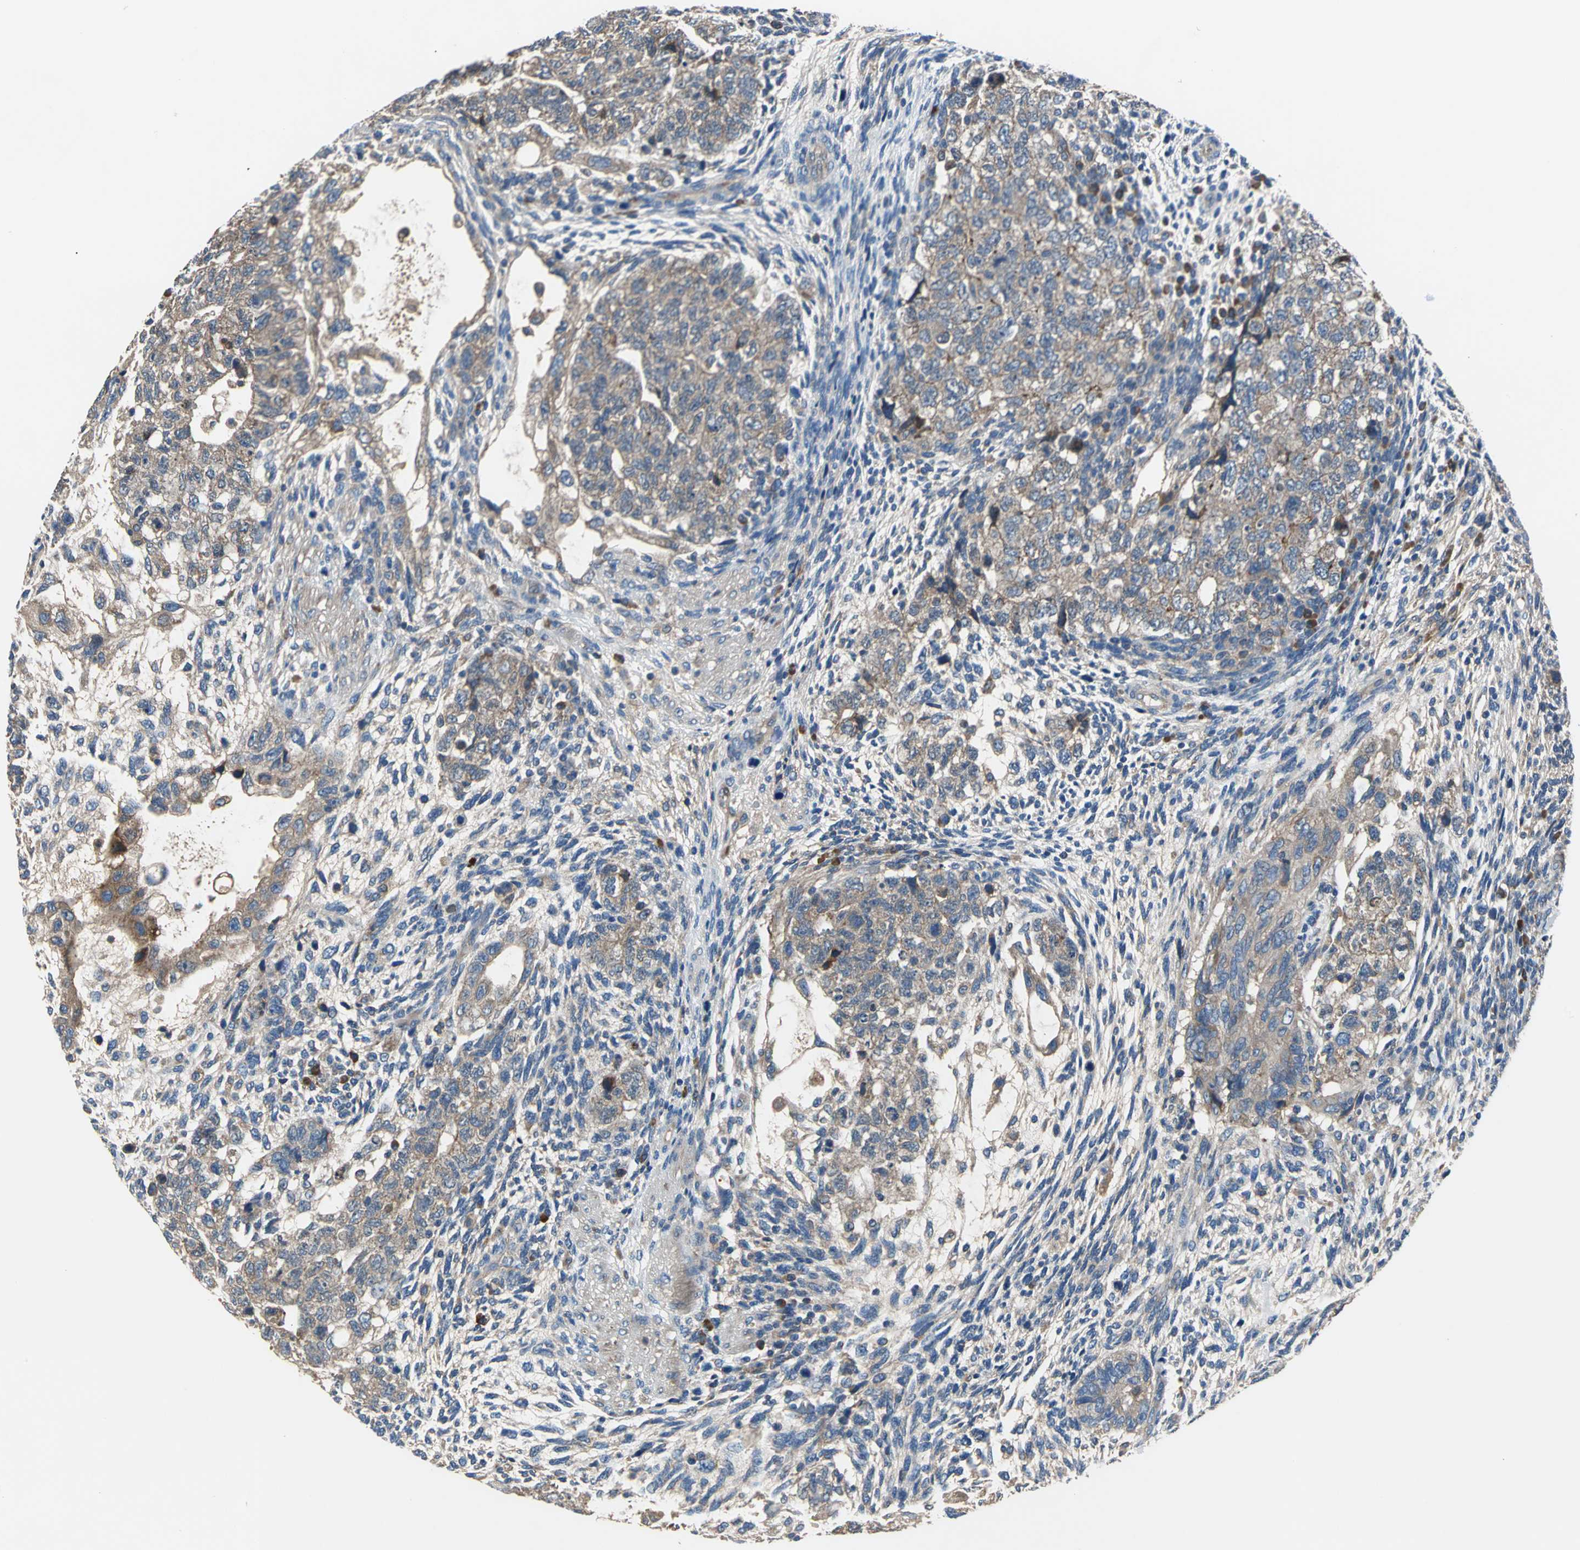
{"staining": {"intensity": "moderate", "quantity": ">75%", "location": "cytoplasmic/membranous"}, "tissue": "testis cancer", "cell_type": "Tumor cells", "image_type": "cancer", "snomed": [{"axis": "morphology", "description": "Normal tissue, NOS"}, {"axis": "morphology", "description": "Carcinoma, Embryonal, NOS"}, {"axis": "topography", "description": "Testis"}], "caption": "Tumor cells exhibit medium levels of moderate cytoplasmic/membranous positivity in about >75% of cells in testis embryonal carcinoma.", "gene": "HEPH", "patient": {"sex": "male", "age": 36}}